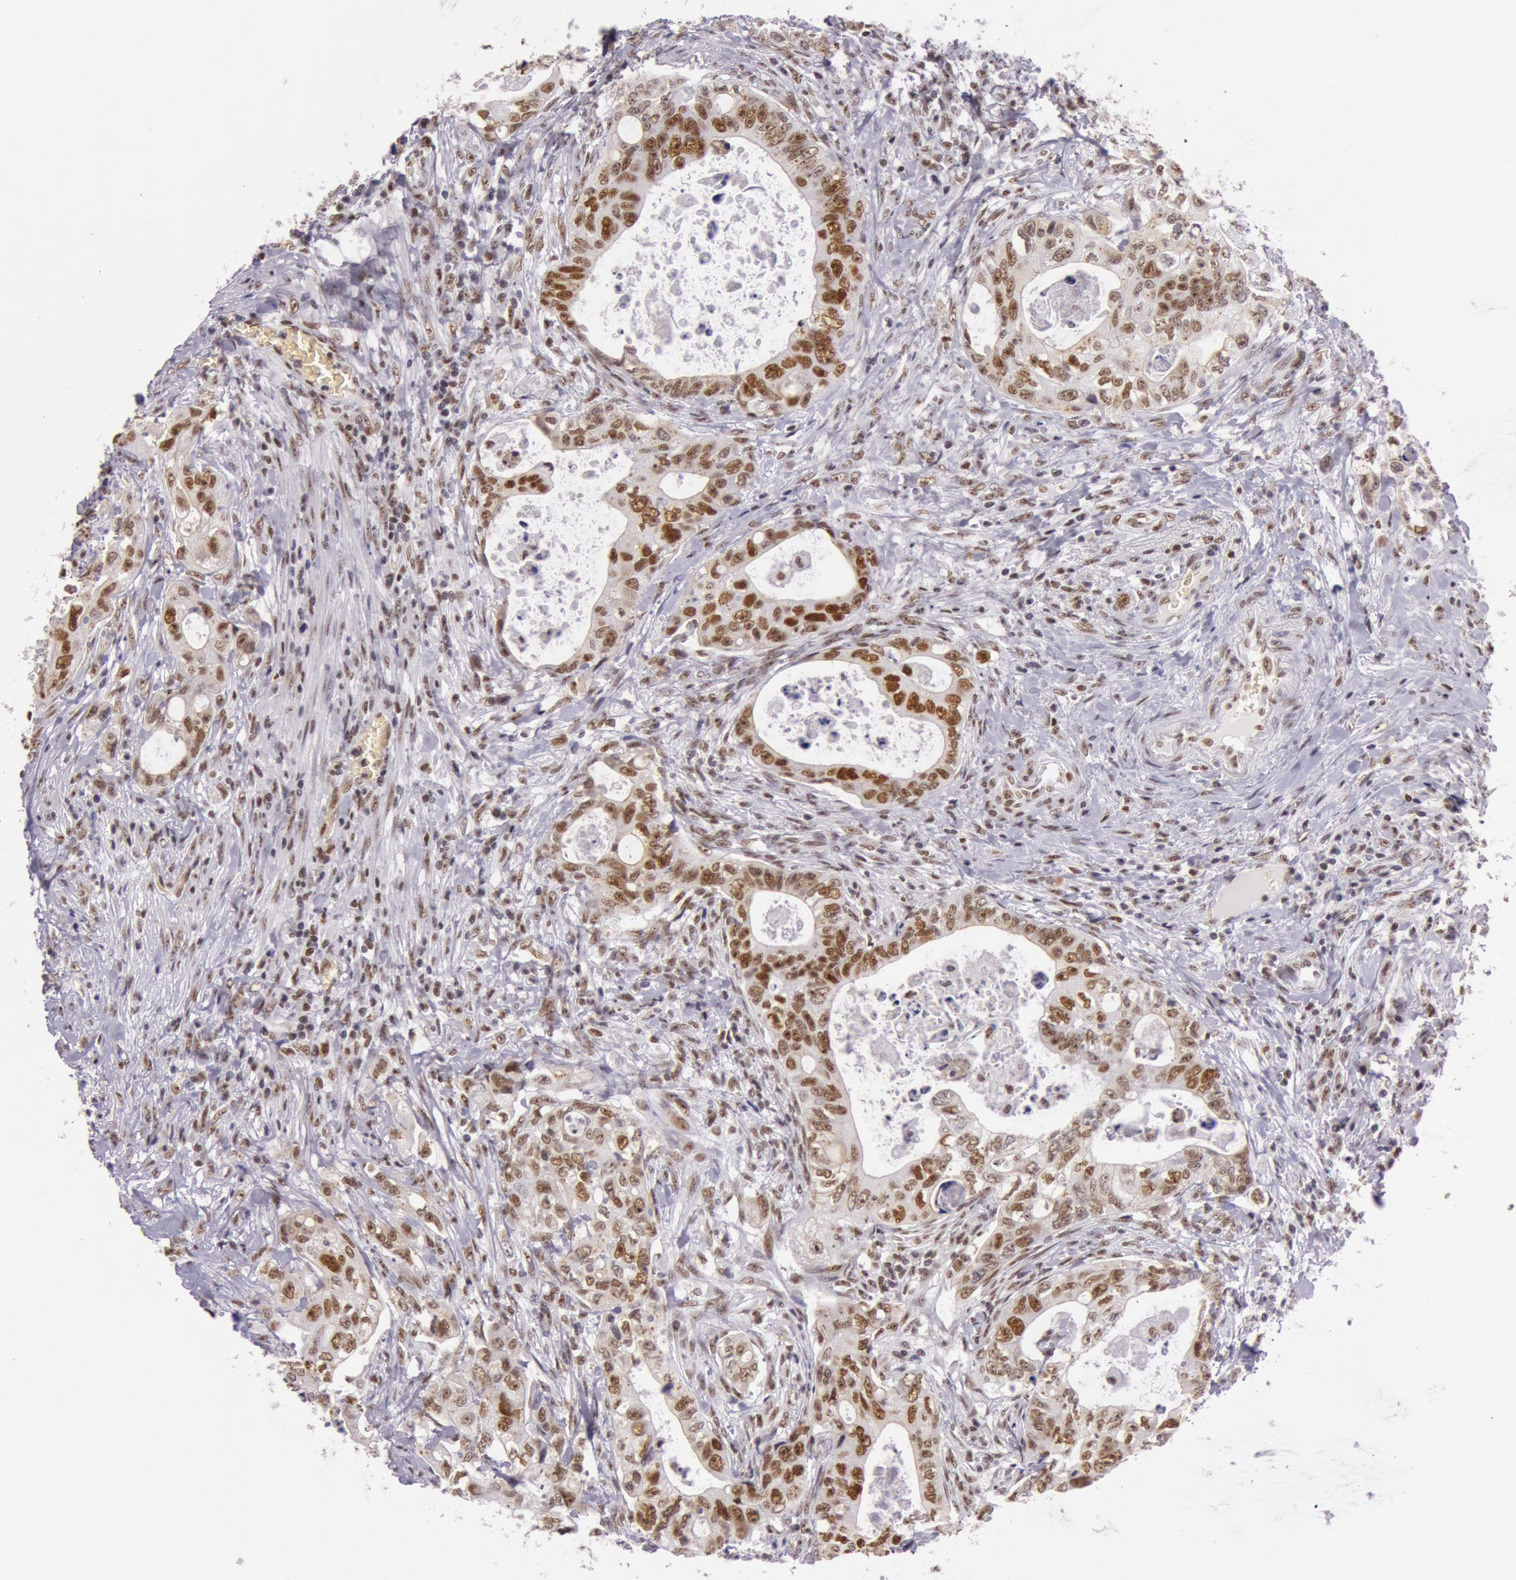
{"staining": {"intensity": "strong", "quantity": ">75%", "location": "nuclear"}, "tissue": "colorectal cancer", "cell_type": "Tumor cells", "image_type": "cancer", "snomed": [{"axis": "morphology", "description": "Adenocarcinoma, NOS"}, {"axis": "topography", "description": "Rectum"}], "caption": "A photomicrograph of human adenocarcinoma (colorectal) stained for a protein demonstrates strong nuclear brown staining in tumor cells.", "gene": "NBN", "patient": {"sex": "female", "age": 57}}